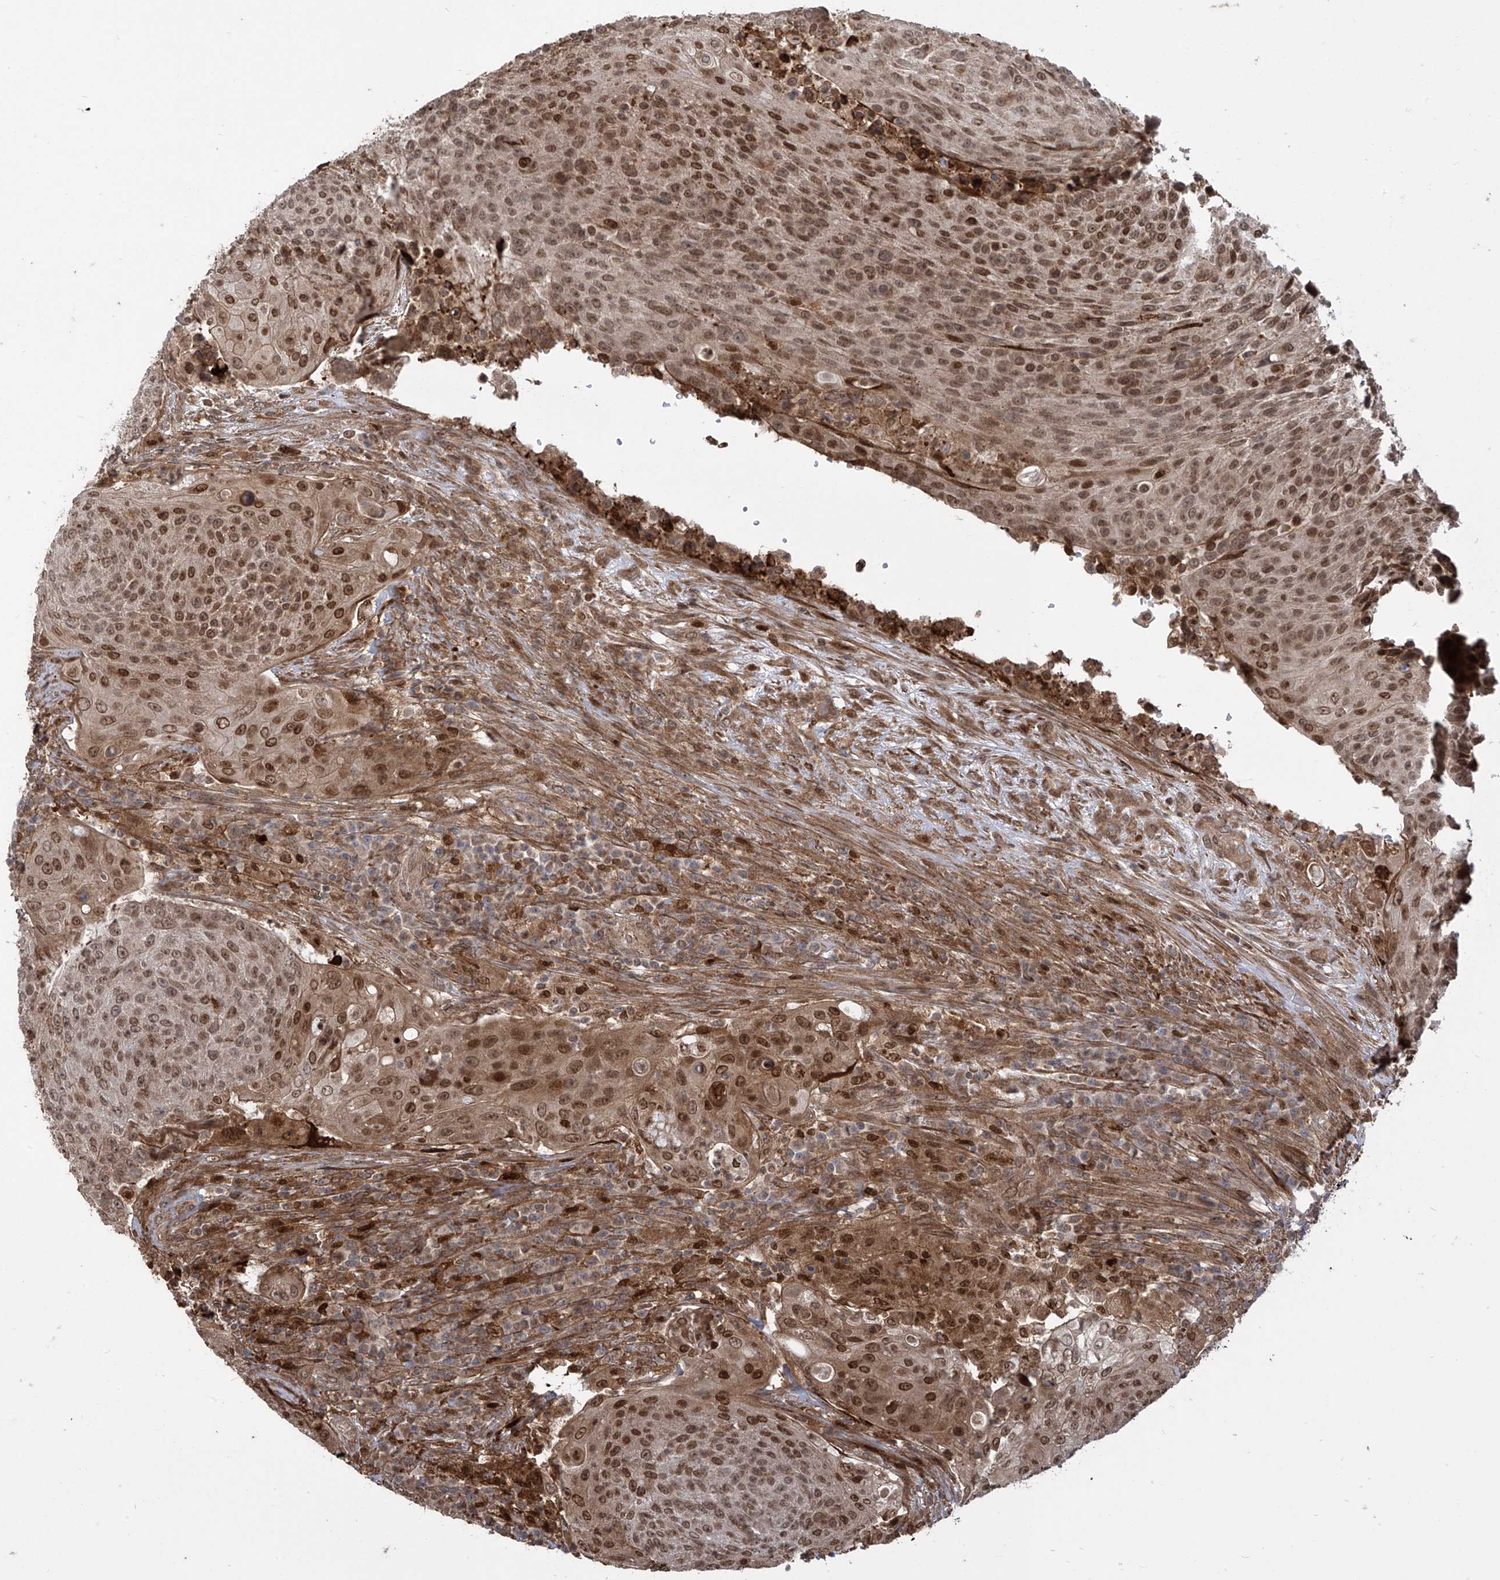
{"staining": {"intensity": "moderate", "quantity": ">75%", "location": "cytoplasmic/membranous,nuclear"}, "tissue": "urothelial cancer", "cell_type": "Tumor cells", "image_type": "cancer", "snomed": [{"axis": "morphology", "description": "Urothelial carcinoma, High grade"}, {"axis": "topography", "description": "Urinary bladder"}], "caption": "Immunohistochemistry histopathology image of neoplastic tissue: urothelial cancer stained using immunohistochemistry (IHC) shows medium levels of moderate protein expression localized specifically in the cytoplasmic/membranous and nuclear of tumor cells, appearing as a cytoplasmic/membranous and nuclear brown color.", "gene": "ATAD2B", "patient": {"sex": "female", "age": 63}}